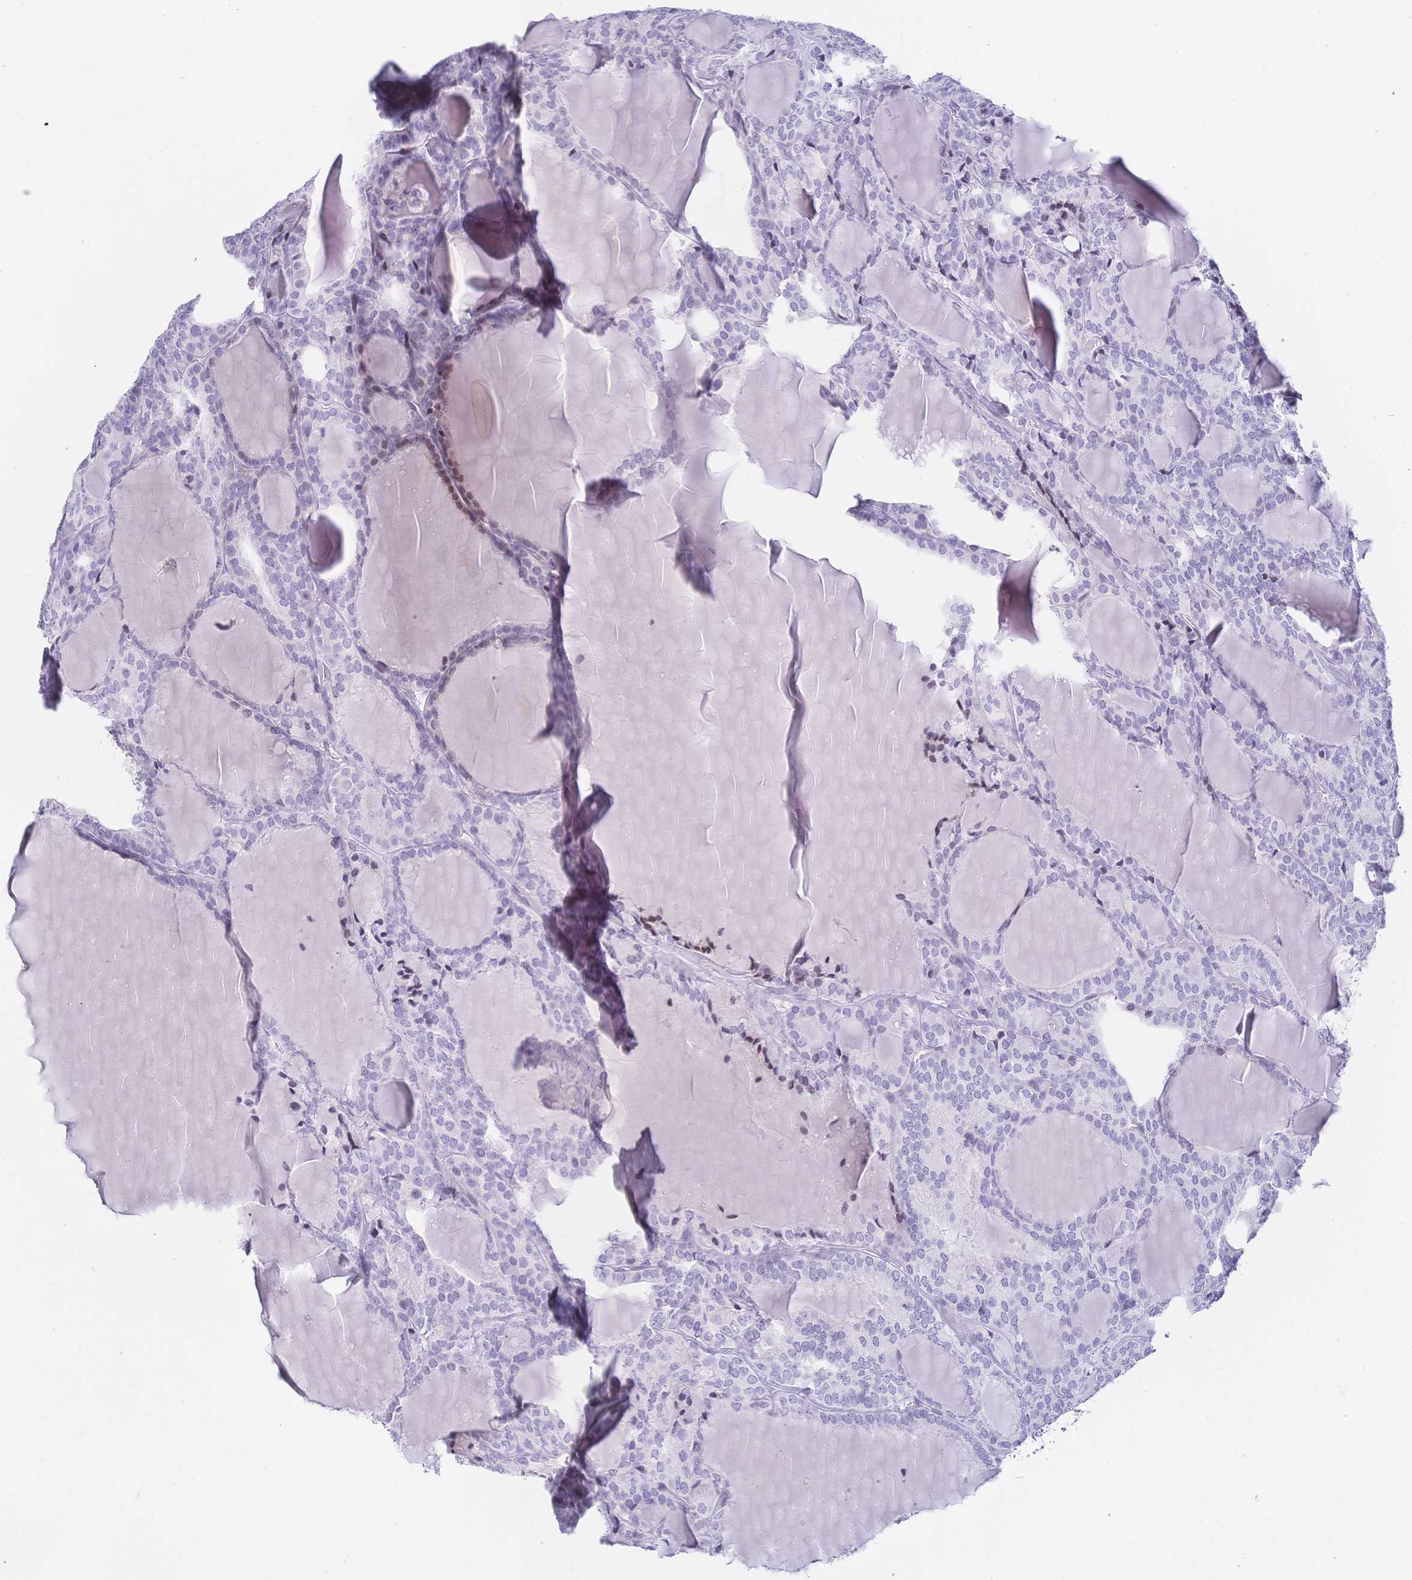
{"staining": {"intensity": "negative", "quantity": "none", "location": "none"}, "tissue": "thyroid cancer", "cell_type": "Tumor cells", "image_type": "cancer", "snomed": [{"axis": "morphology", "description": "Follicular adenoma carcinoma, NOS"}, {"axis": "topography", "description": "Thyroid gland"}], "caption": "Immunohistochemistry image of thyroid cancer (follicular adenoma carcinoma) stained for a protein (brown), which displays no staining in tumor cells.", "gene": "CR2", "patient": {"sex": "male", "age": 74}}